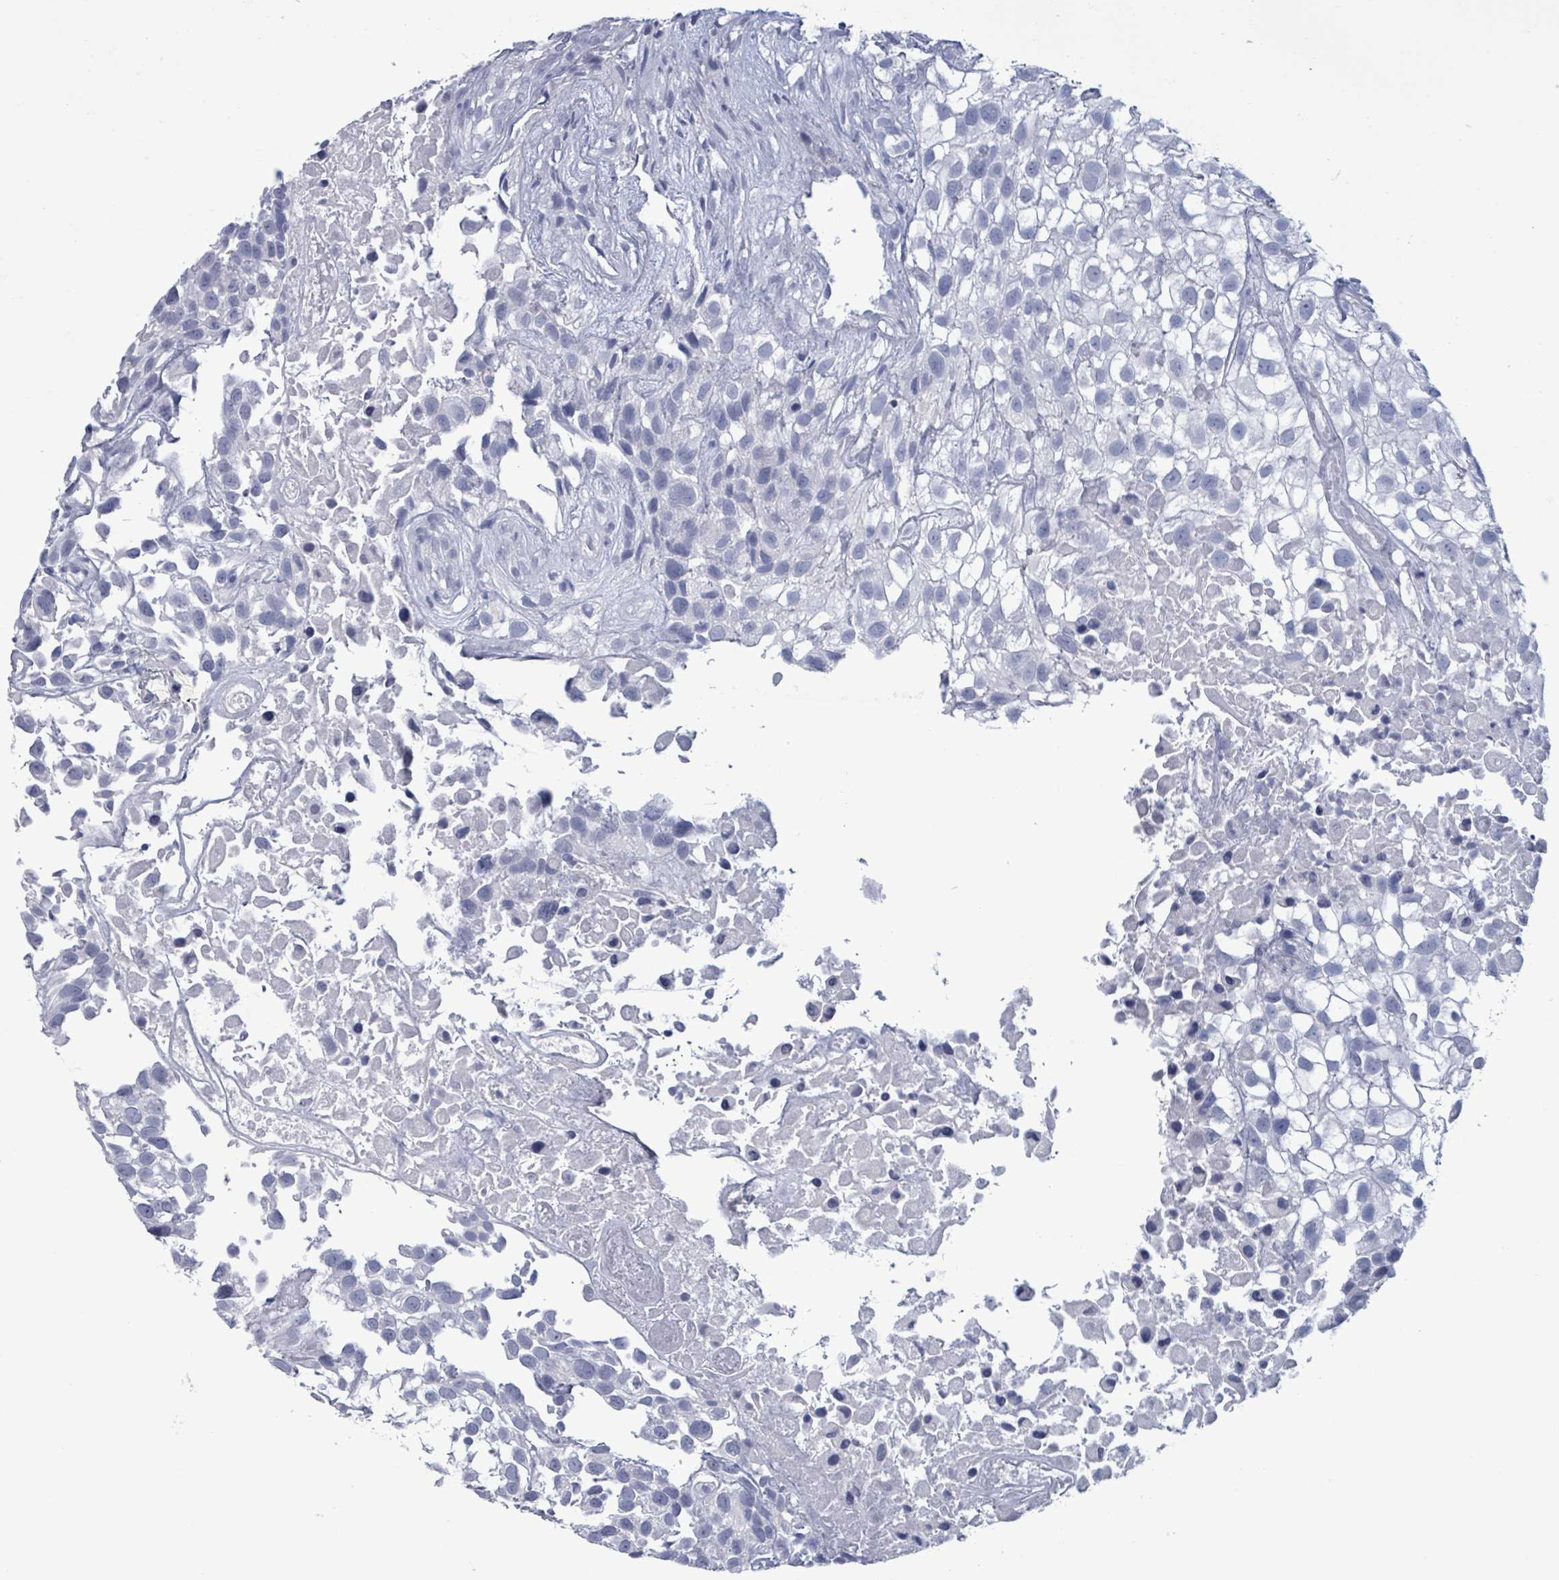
{"staining": {"intensity": "negative", "quantity": "none", "location": "none"}, "tissue": "urothelial cancer", "cell_type": "Tumor cells", "image_type": "cancer", "snomed": [{"axis": "morphology", "description": "Urothelial carcinoma, High grade"}, {"axis": "topography", "description": "Urinary bladder"}], "caption": "Immunohistochemistry (IHC) histopathology image of neoplastic tissue: human urothelial carcinoma (high-grade) stained with DAB displays no significant protein positivity in tumor cells. (Stains: DAB immunohistochemistry with hematoxylin counter stain, Microscopy: brightfield microscopy at high magnification).", "gene": "NKX2-1", "patient": {"sex": "male", "age": 56}}